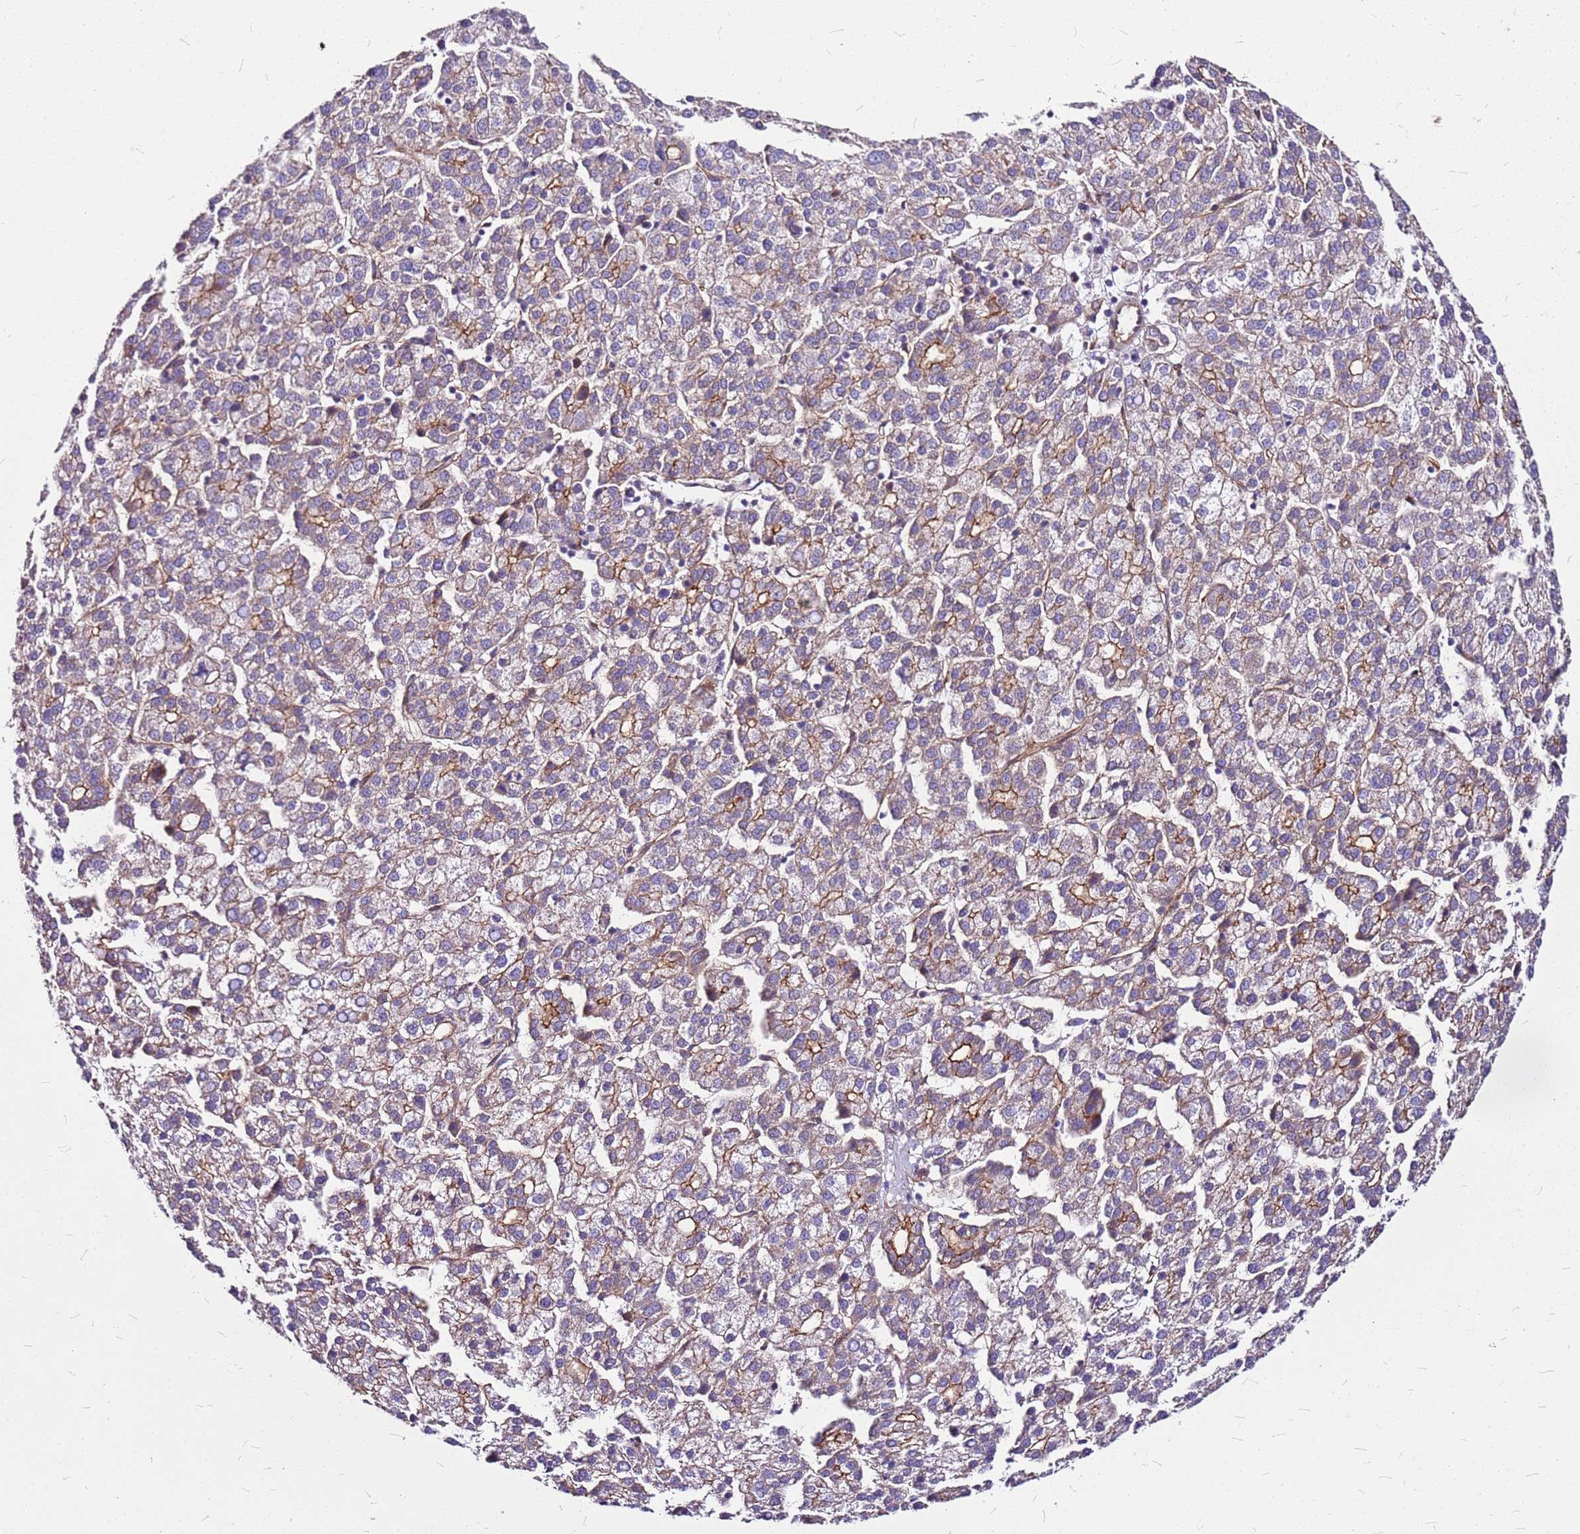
{"staining": {"intensity": "moderate", "quantity": "25%-75%", "location": "cytoplasmic/membranous"}, "tissue": "liver cancer", "cell_type": "Tumor cells", "image_type": "cancer", "snomed": [{"axis": "morphology", "description": "Carcinoma, Hepatocellular, NOS"}, {"axis": "topography", "description": "Liver"}], "caption": "Hepatocellular carcinoma (liver) tissue exhibits moderate cytoplasmic/membranous expression in about 25%-75% of tumor cells, visualized by immunohistochemistry.", "gene": "TOPAZ1", "patient": {"sex": "female", "age": 58}}